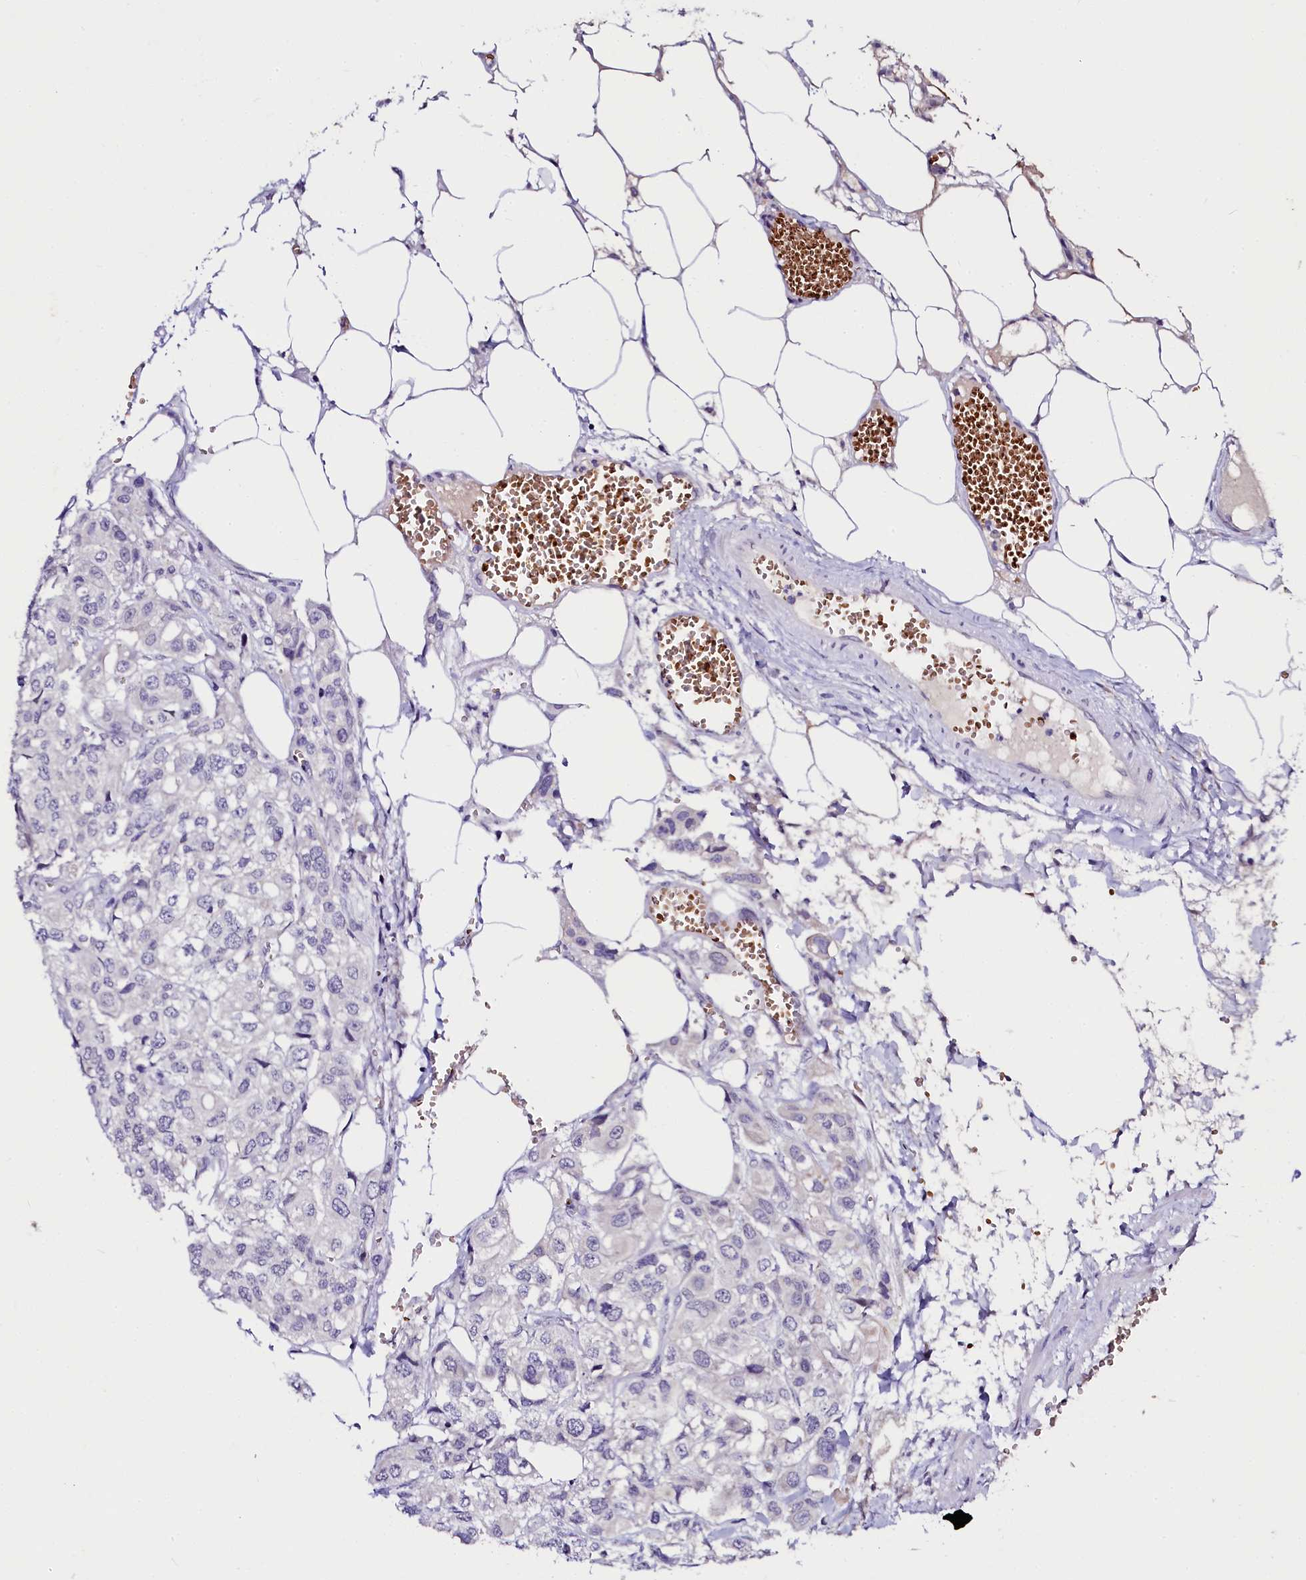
{"staining": {"intensity": "negative", "quantity": "none", "location": "none"}, "tissue": "urothelial cancer", "cell_type": "Tumor cells", "image_type": "cancer", "snomed": [{"axis": "morphology", "description": "Urothelial carcinoma, High grade"}, {"axis": "topography", "description": "Urinary bladder"}], "caption": "This is an IHC image of human high-grade urothelial carcinoma. There is no staining in tumor cells.", "gene": "CTDSPL2", "patient": {"sex": "male", "age": 67}}